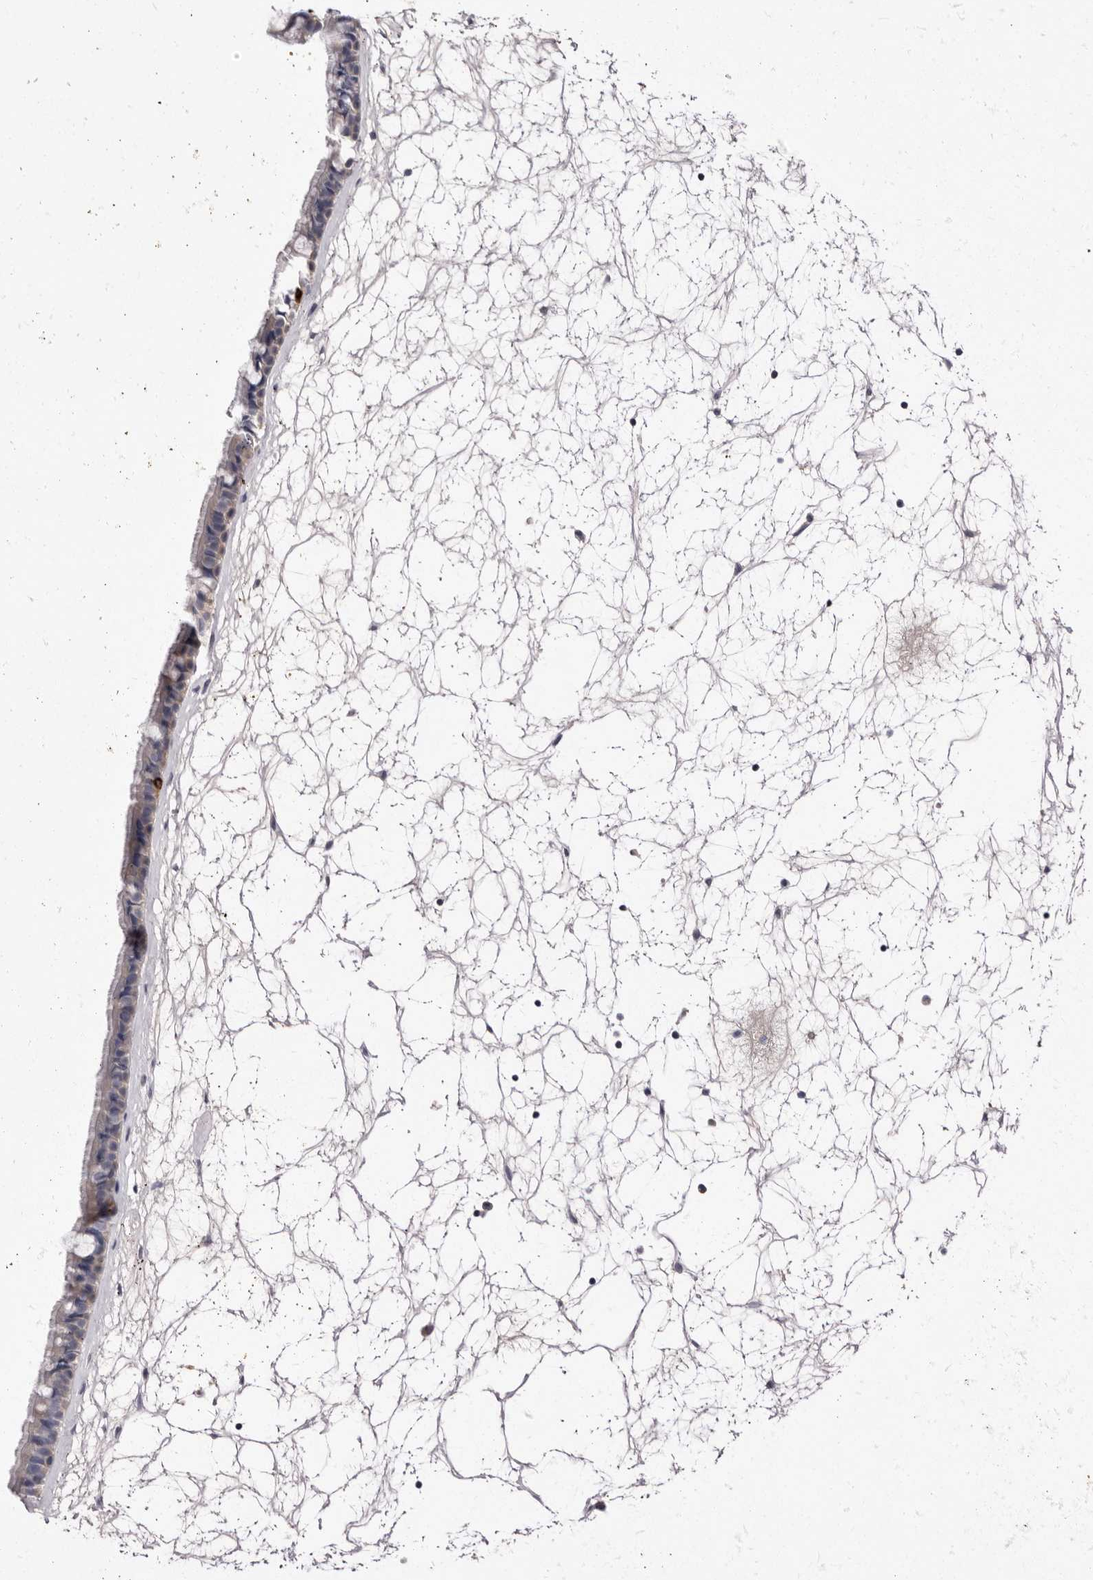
{"staining": {"intensity": "negative", "quantity": "none", "location": "none"}, "tissue": "nasopharynx", "cell_type": "Respiratory epithelial cells", "image_type": "normal", "snomed": [{"axis": "morphology", "description": "Normal tissue, NOS"}, {"axis": "topography", "description": "Nasopharynx"}], "caption": "This is an IHC photomicrograph of benign nasopharynx. There is no expression in respiratory epithelial cells.", "gene": "S1PR5", "patient": {"sex": "male", "age": 64}}